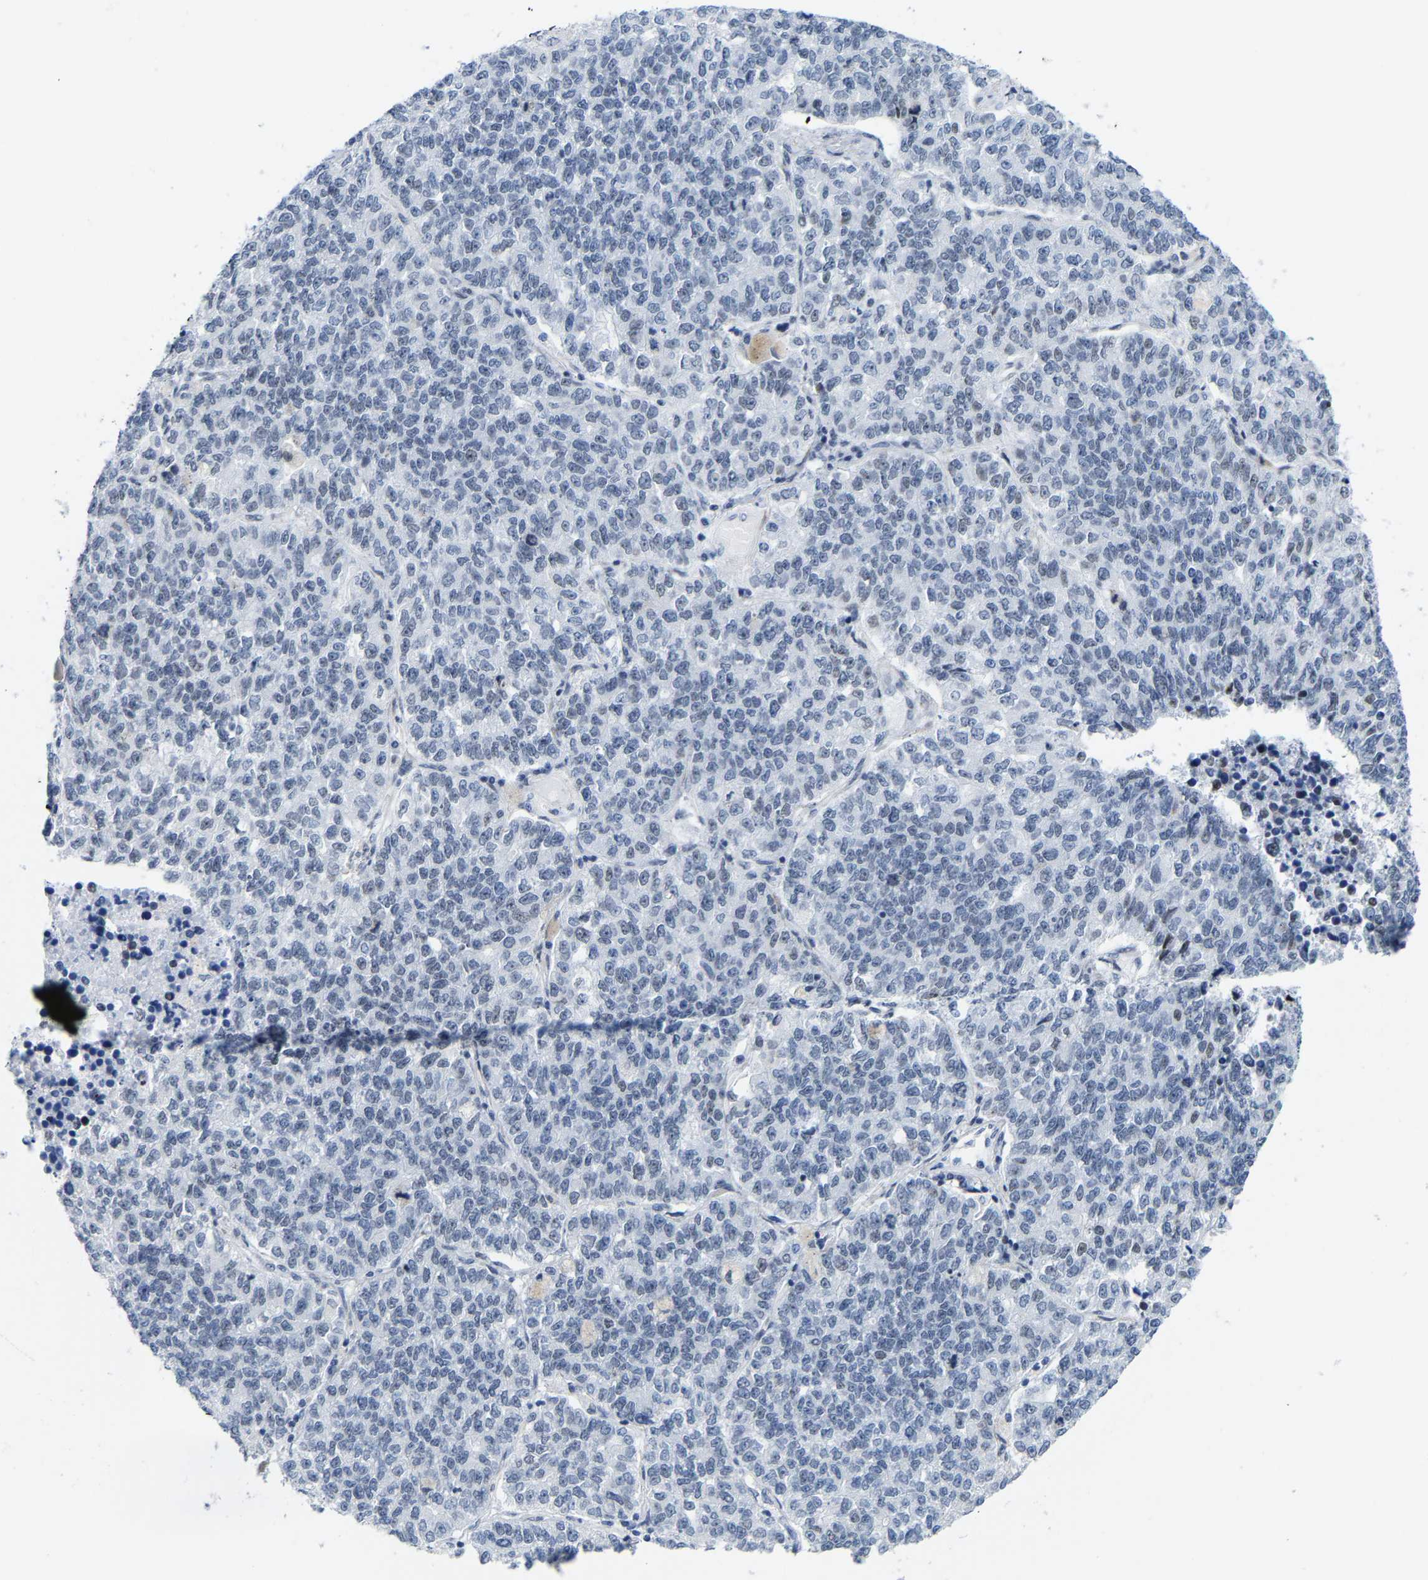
{"staining": {"intensity": "negative", "quantity": "none", "location": "none"}, "tissue": "lung cancer", "cell_type": "Tumor cells", "image_type": "cancer", "snomed": [{"axis": "morphology", "description": "Adenocarcinoma, NOS"}, {"axis": "topography", "description": "Lung"}], "caption": "The immunohistochemistry (IHC) photomicrograph has no significant expression in tumor cells of lung cancer tissue.", "gene": "FAM180A", "patient": {"sex": "male", "age": 49}}